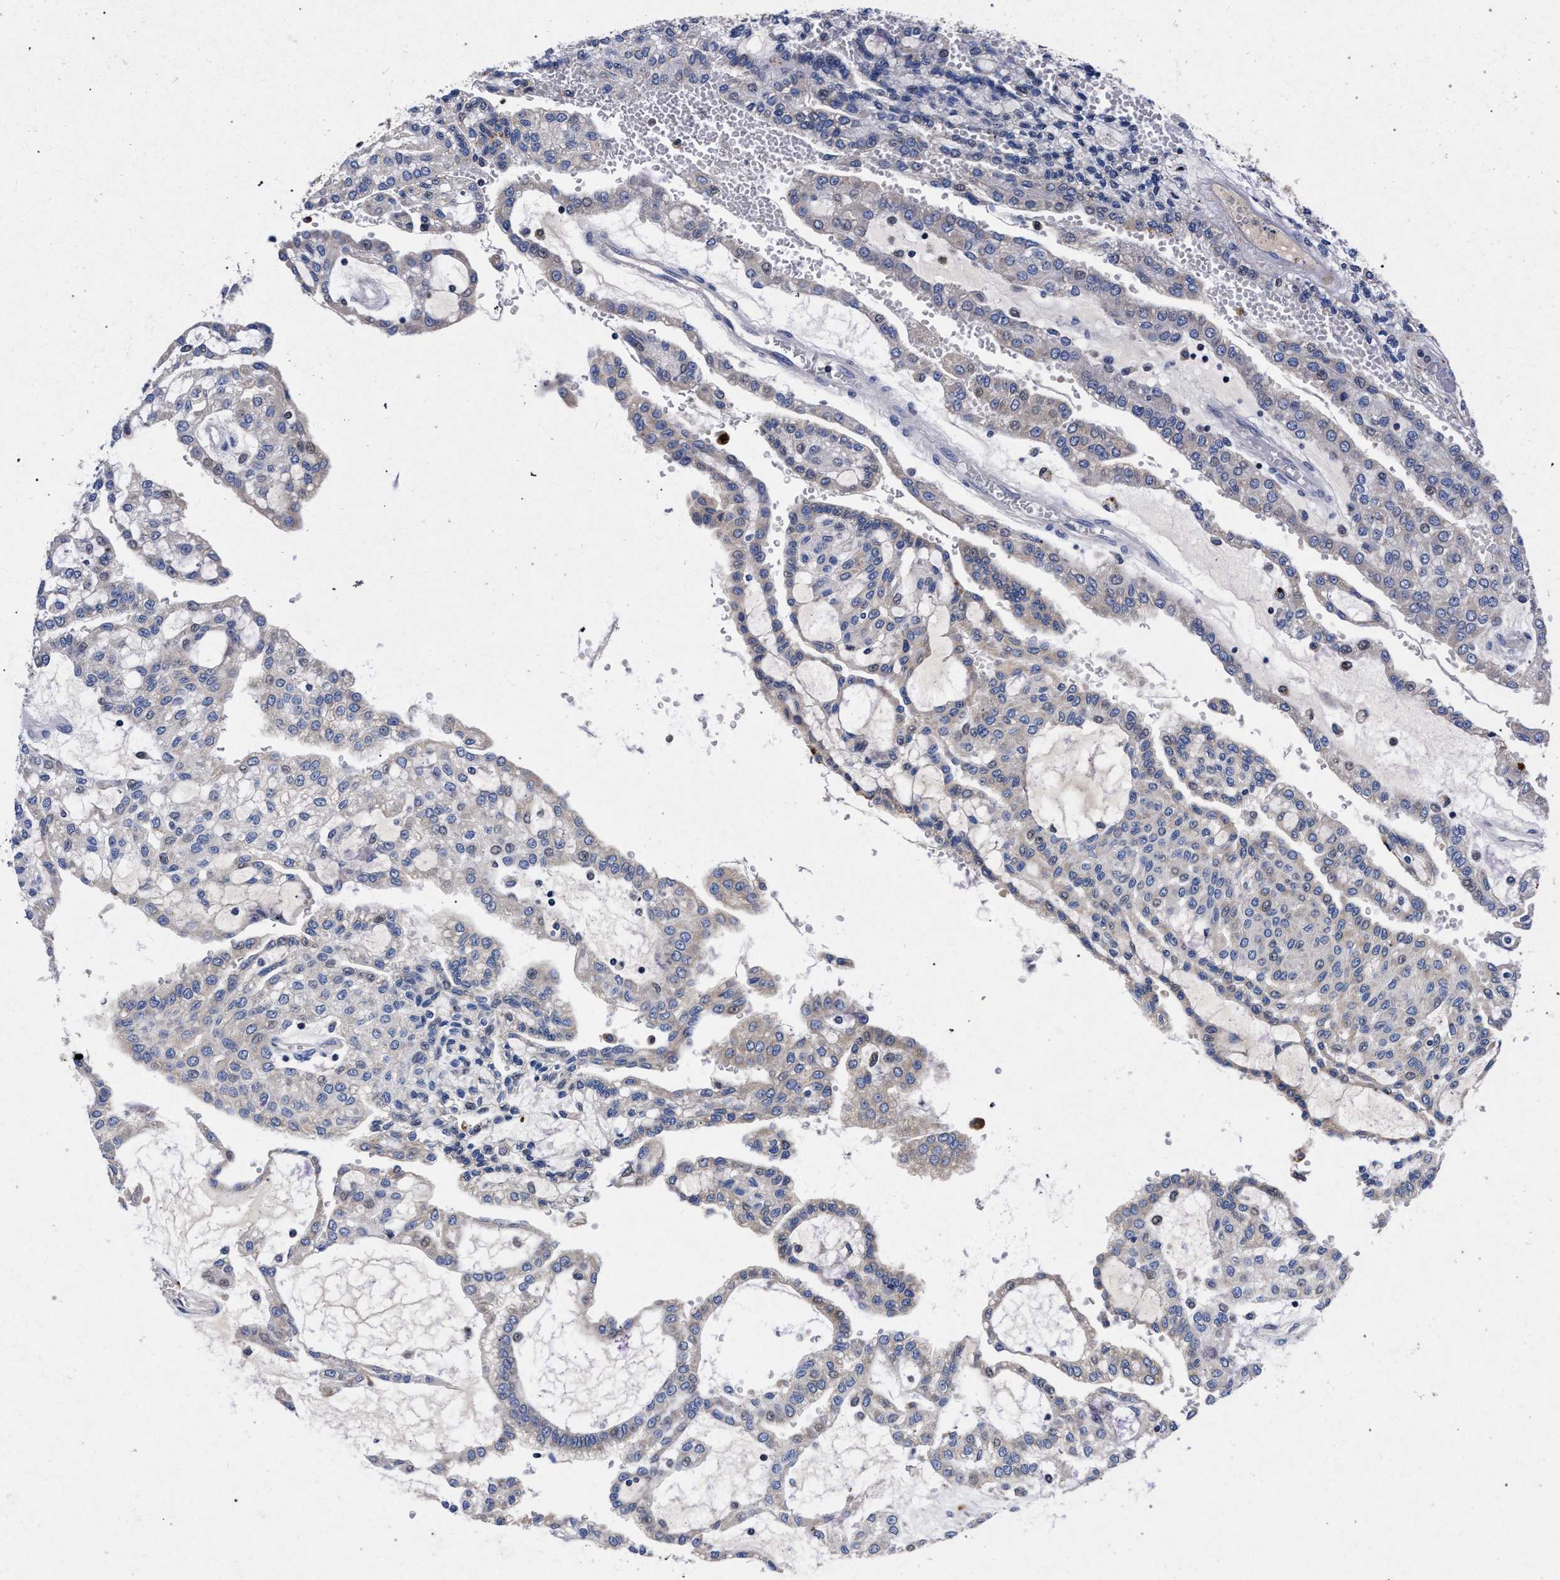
{"staining": {"intensity": "weak", "quantity": "<25%", "location": "cytoplasmic/membranous"}, "tissue": "renal cancer", "cell_type": "Tumor cells", "image_type": "cancer", "snomed": [{"axis": "morphology", "description": "Adenocarcinoma, NOS"}, {"axis": "topography", "description": "Kidney"}], "caption": "Immunohistochemistry (IHC) histopathology image of neoplastic tissue: human renal cancer (adenocarcinoma) stained with DAB displays no significant protein positivity in tumor cells. (DAB immunohistochemistry (IHC), high magnification).", "gene": "HSD17B14", "patient": {"sex": "male", "age": 63}}